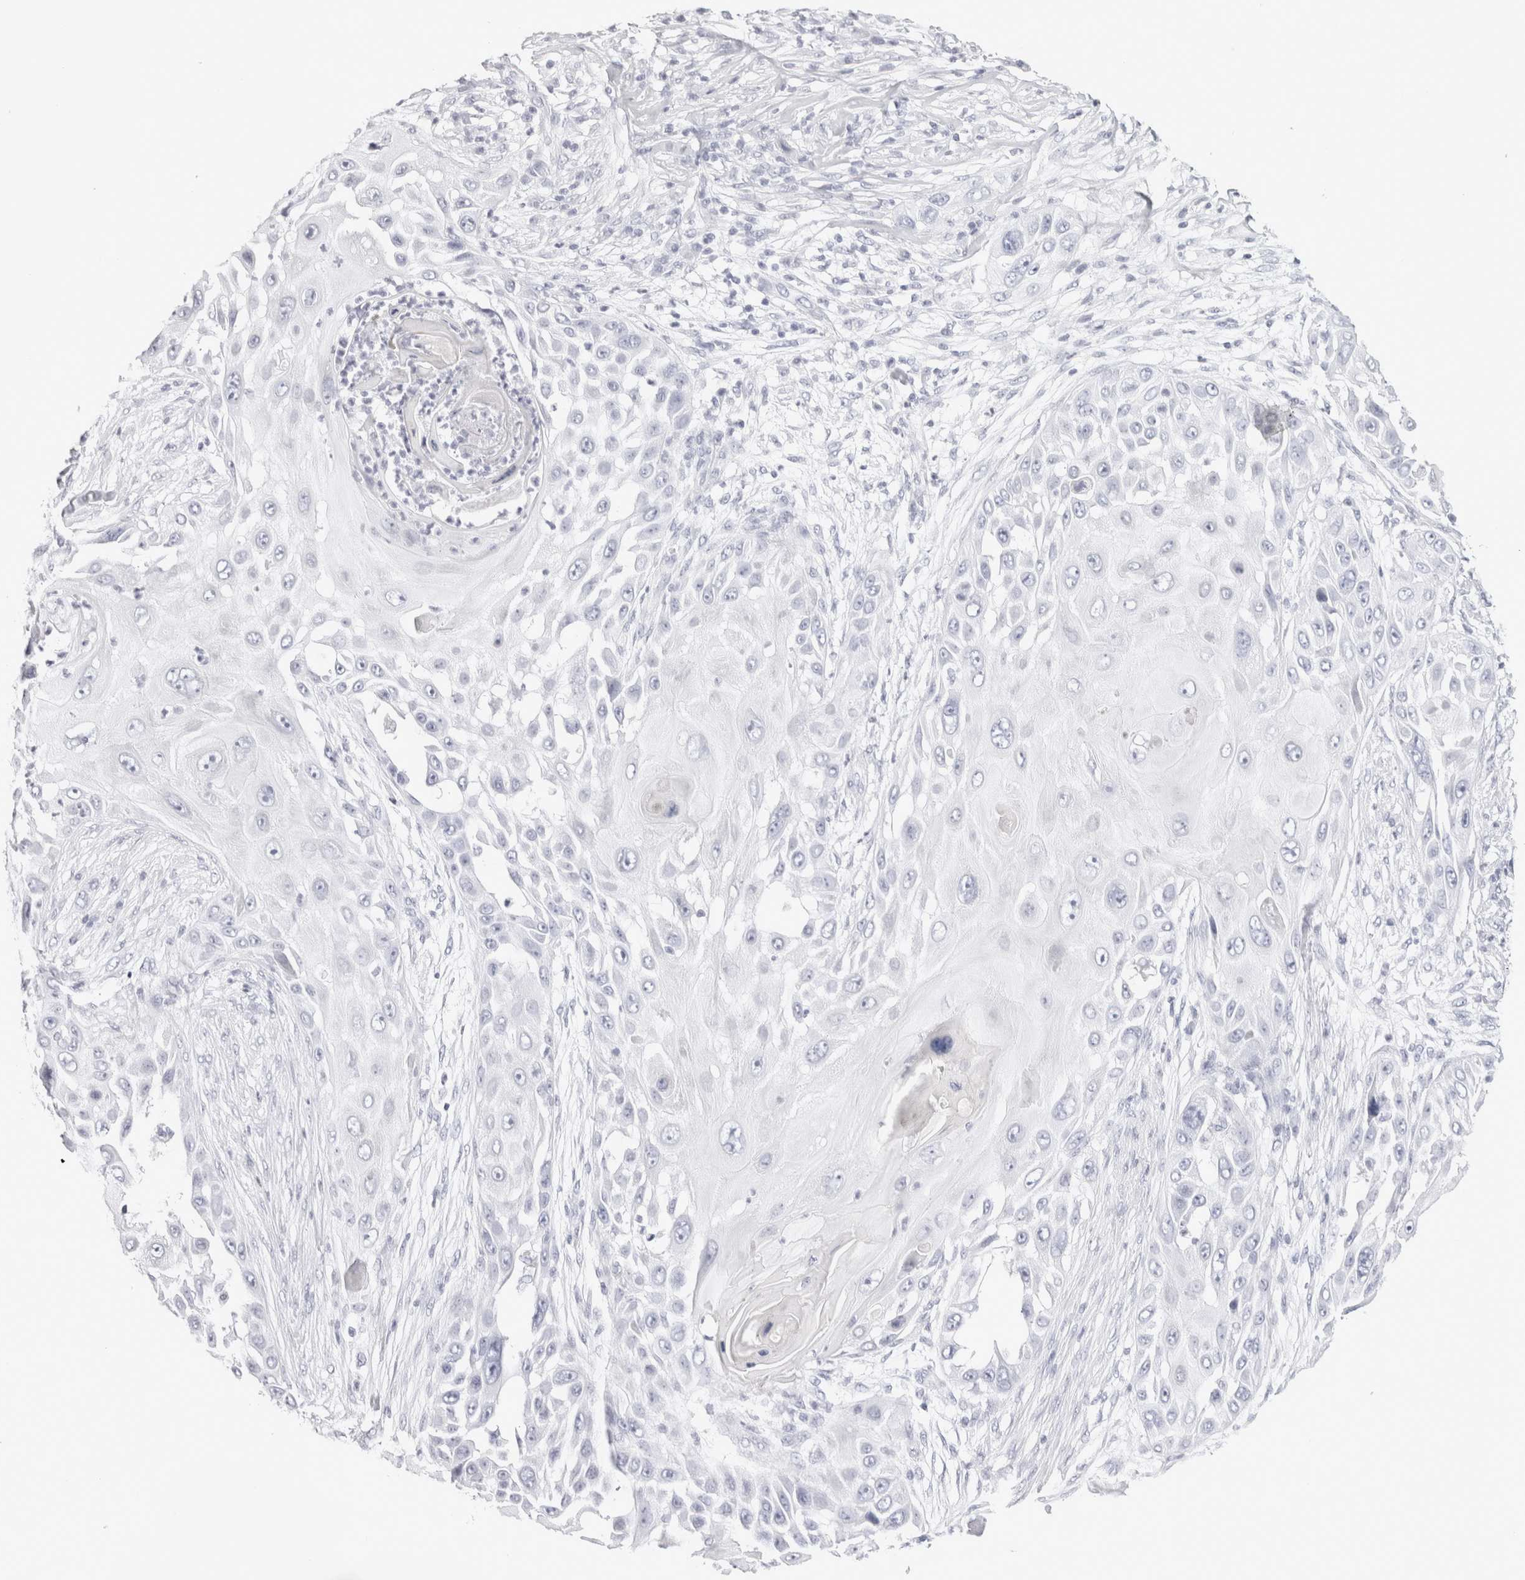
{"staining": {"intensity": "negative", "quantity": "none", "location": "none"}, "tissue": "skin cancer", "cell_type": "Tumor cells", "image_type": "cancer", "snomed": [{"axis": "morphology", "description": "Squamous cell carcinoma, NOS"}, {"axis": "topography", "description": "Skin"}], "caption": "Tumor cells show no significant protein positivity in skin squamous cell carcinoma. The staining was performed using DAB (3,3'-diaminobenzidine) to visualize the protein expression in brown, while the nuclei were stained in blue with hematoxylin (Magnification: 20x).", "gene": "GARIN1A", "patient": {"sex": "female", "age": 44}}